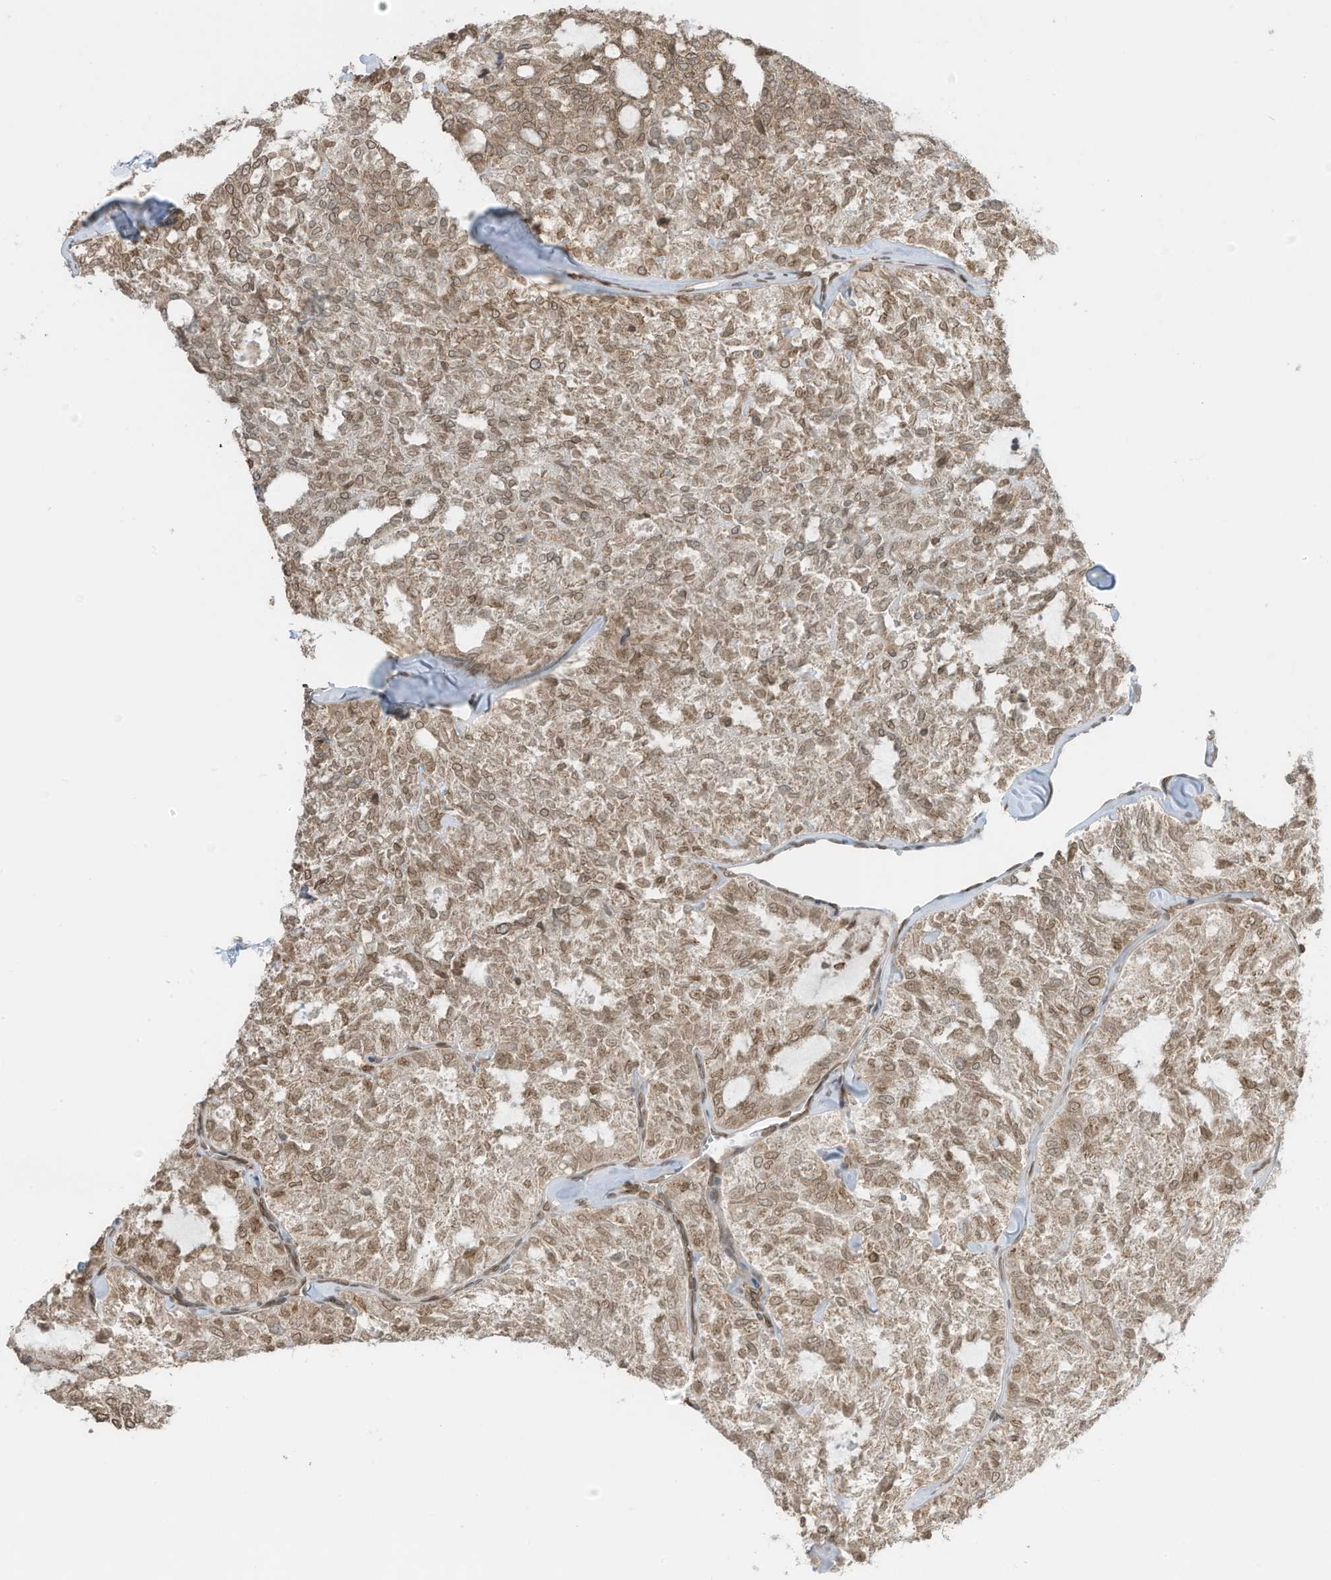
{"staining": {"intensity": "moderate", "quantity": ">75%", "location": "cytoplasmic/membranous,nuclear"}, "tissue": "thyroid cancer", "cell_type": "Tumor cells", "image_type": "cancer", "snomed": [{"axis": "morphology", "description": "Follicular adenoma carcinoma, NOS"}, {"axis": "topography", "description": "Thyroid gland"}], "caption": "A photomicrograph of thyroid cancer (follicular adenoma carcinoma) stained for a protein reveals moderate cytoplasmic/membranous and nuclear brown staining in tumor cells.", "gene": "RABL3", "patient": {"sex": "male", "age": 75}}